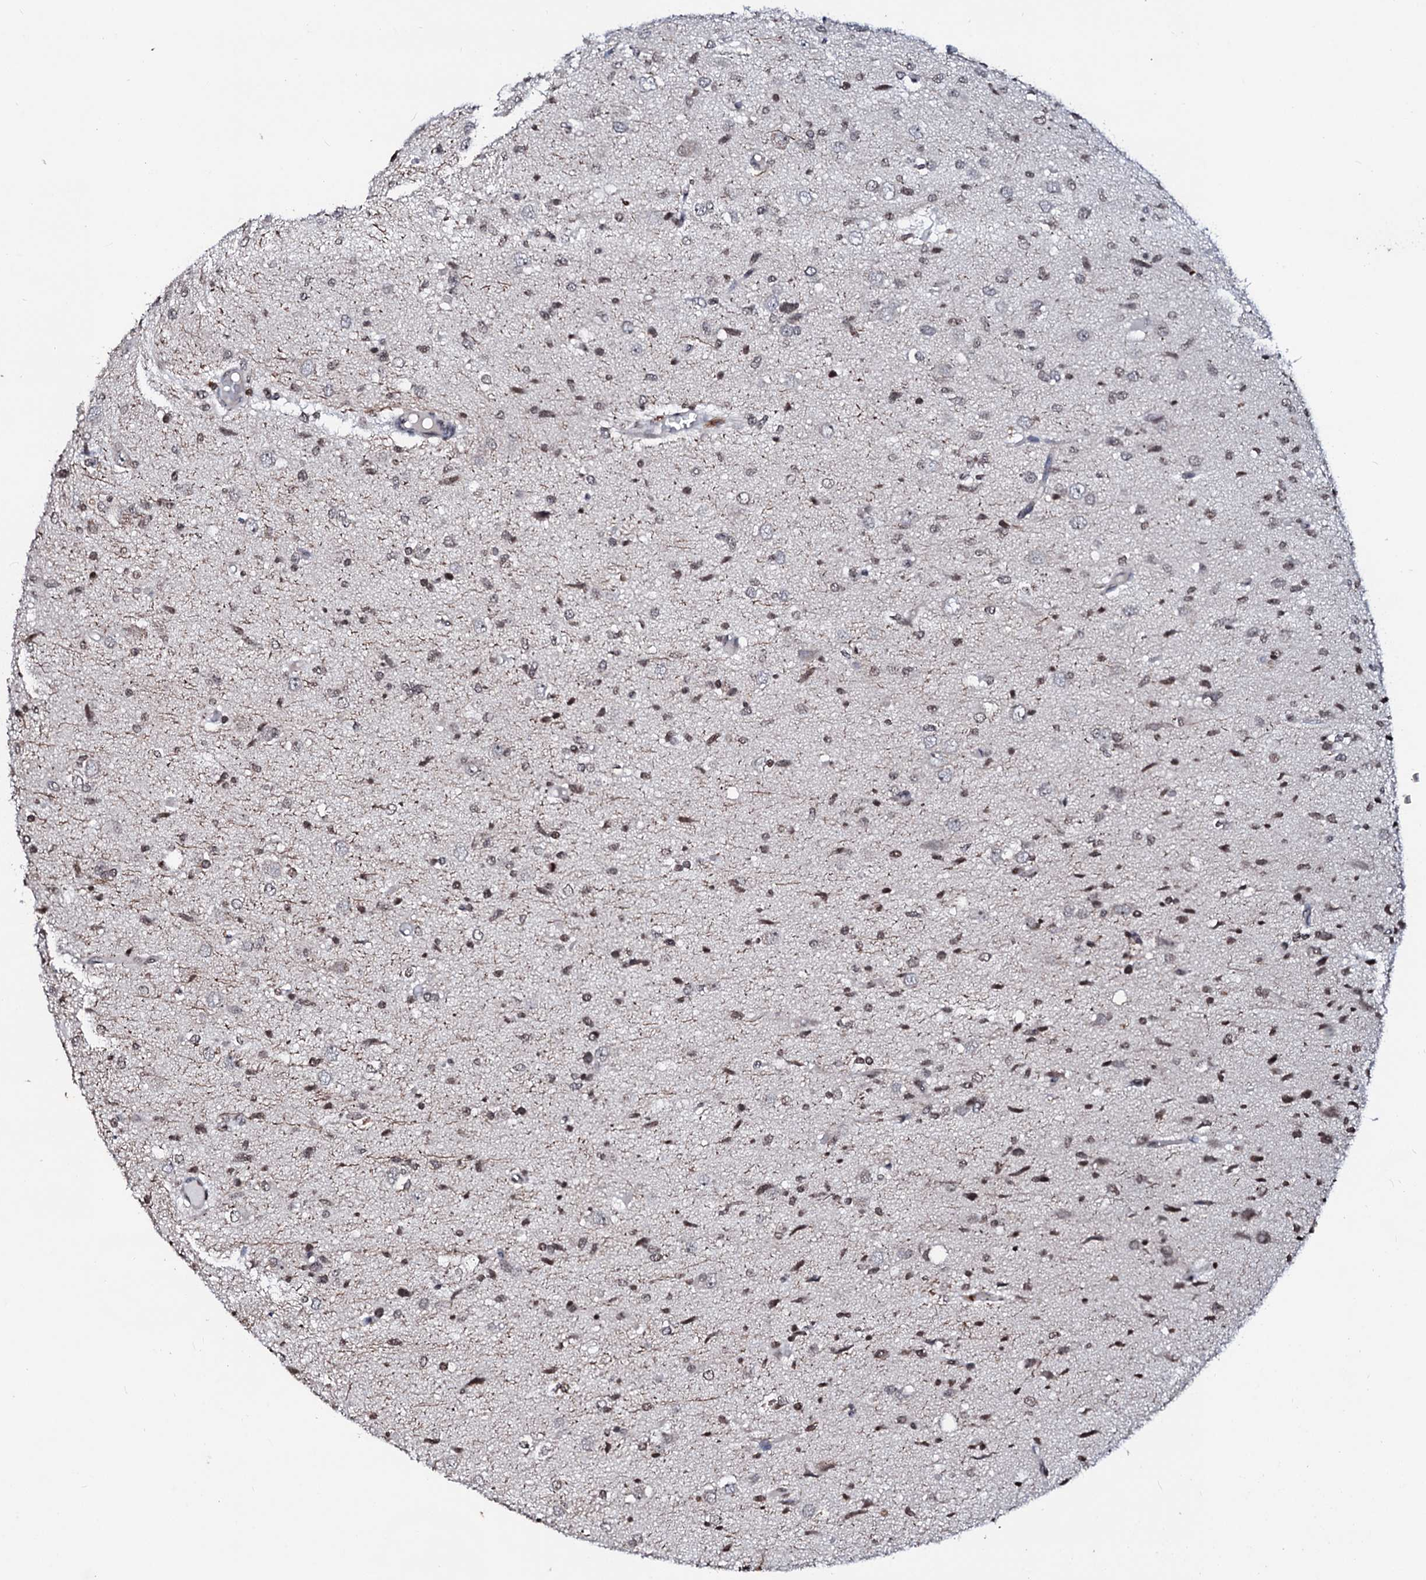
{"staining": {"intensity": "weak", "quantity": "<25%", "location": "nuclear"}, "tissue": "glioma", "cell_type": "Tumor cells", "image_type": "cancer", "snomed": [{"axis": "morphology", "description": "Glioma, malignant, High grade"}, {"axis": "topography", "description": "Brain"}], "caption": "High magnification brightfield microscopy of malignant high-grade glioma stained with DAB (3,3'-diaminobenzidine) (brown) and counterstained with hematoxylin (blue): tumor cells show no significant expression.", "gene": "LSM11", "patient": {"sex": "female", "age": 59}}